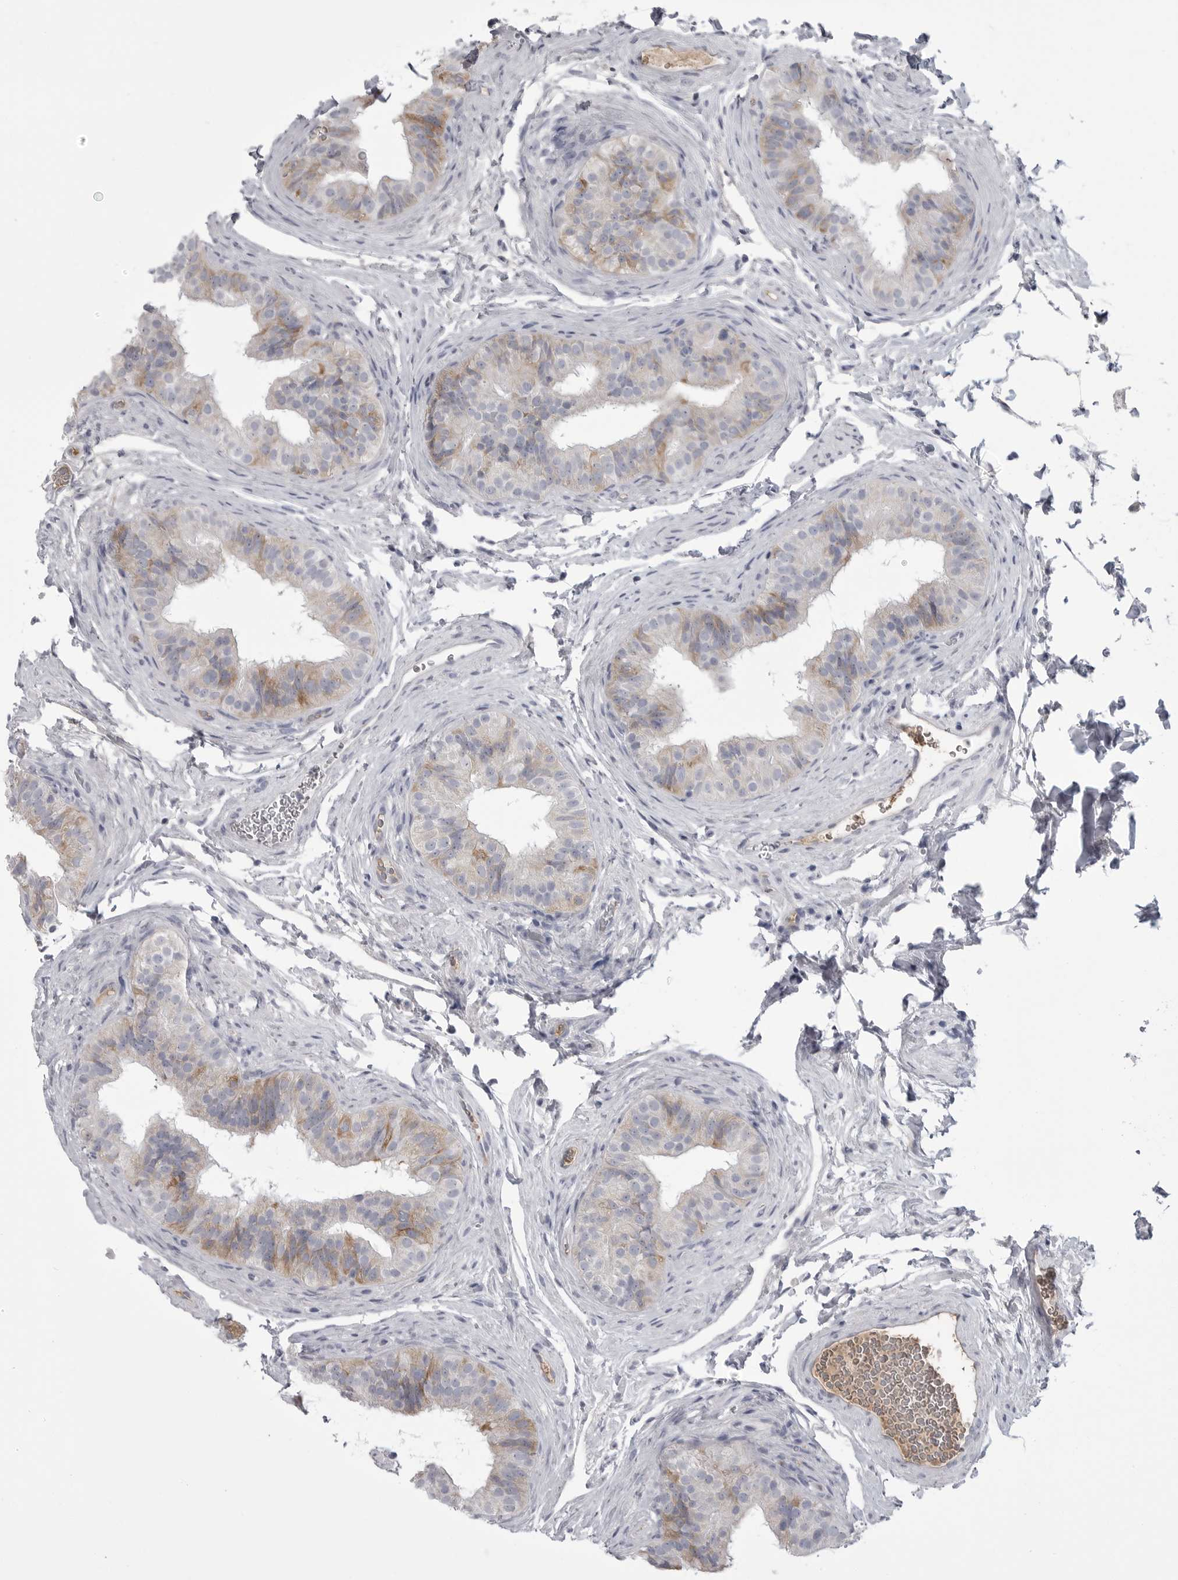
{"staining": {"intensity": "strong", "quantity": "25%-75%", "location": "cytoplasmic/membranous"}, "tissue": "epididymis", "cell_type": "Glandular cells", "image_type": "normal", "snomed": [{"axis": "morphology", "description": "Normal tissue, NOS"}, {"axis": "topography", "description": "Epididymis"}], "caption": "This histopathology image demonstrates immunohistochemistry (IHC) staining of unremarkable epididymis, with high strong cytoplasmic/membranous staining in approximately 25%-75% of glandular cells.", "gene": "FKBP2", "patient": {"sex": "male", "age": 49}}